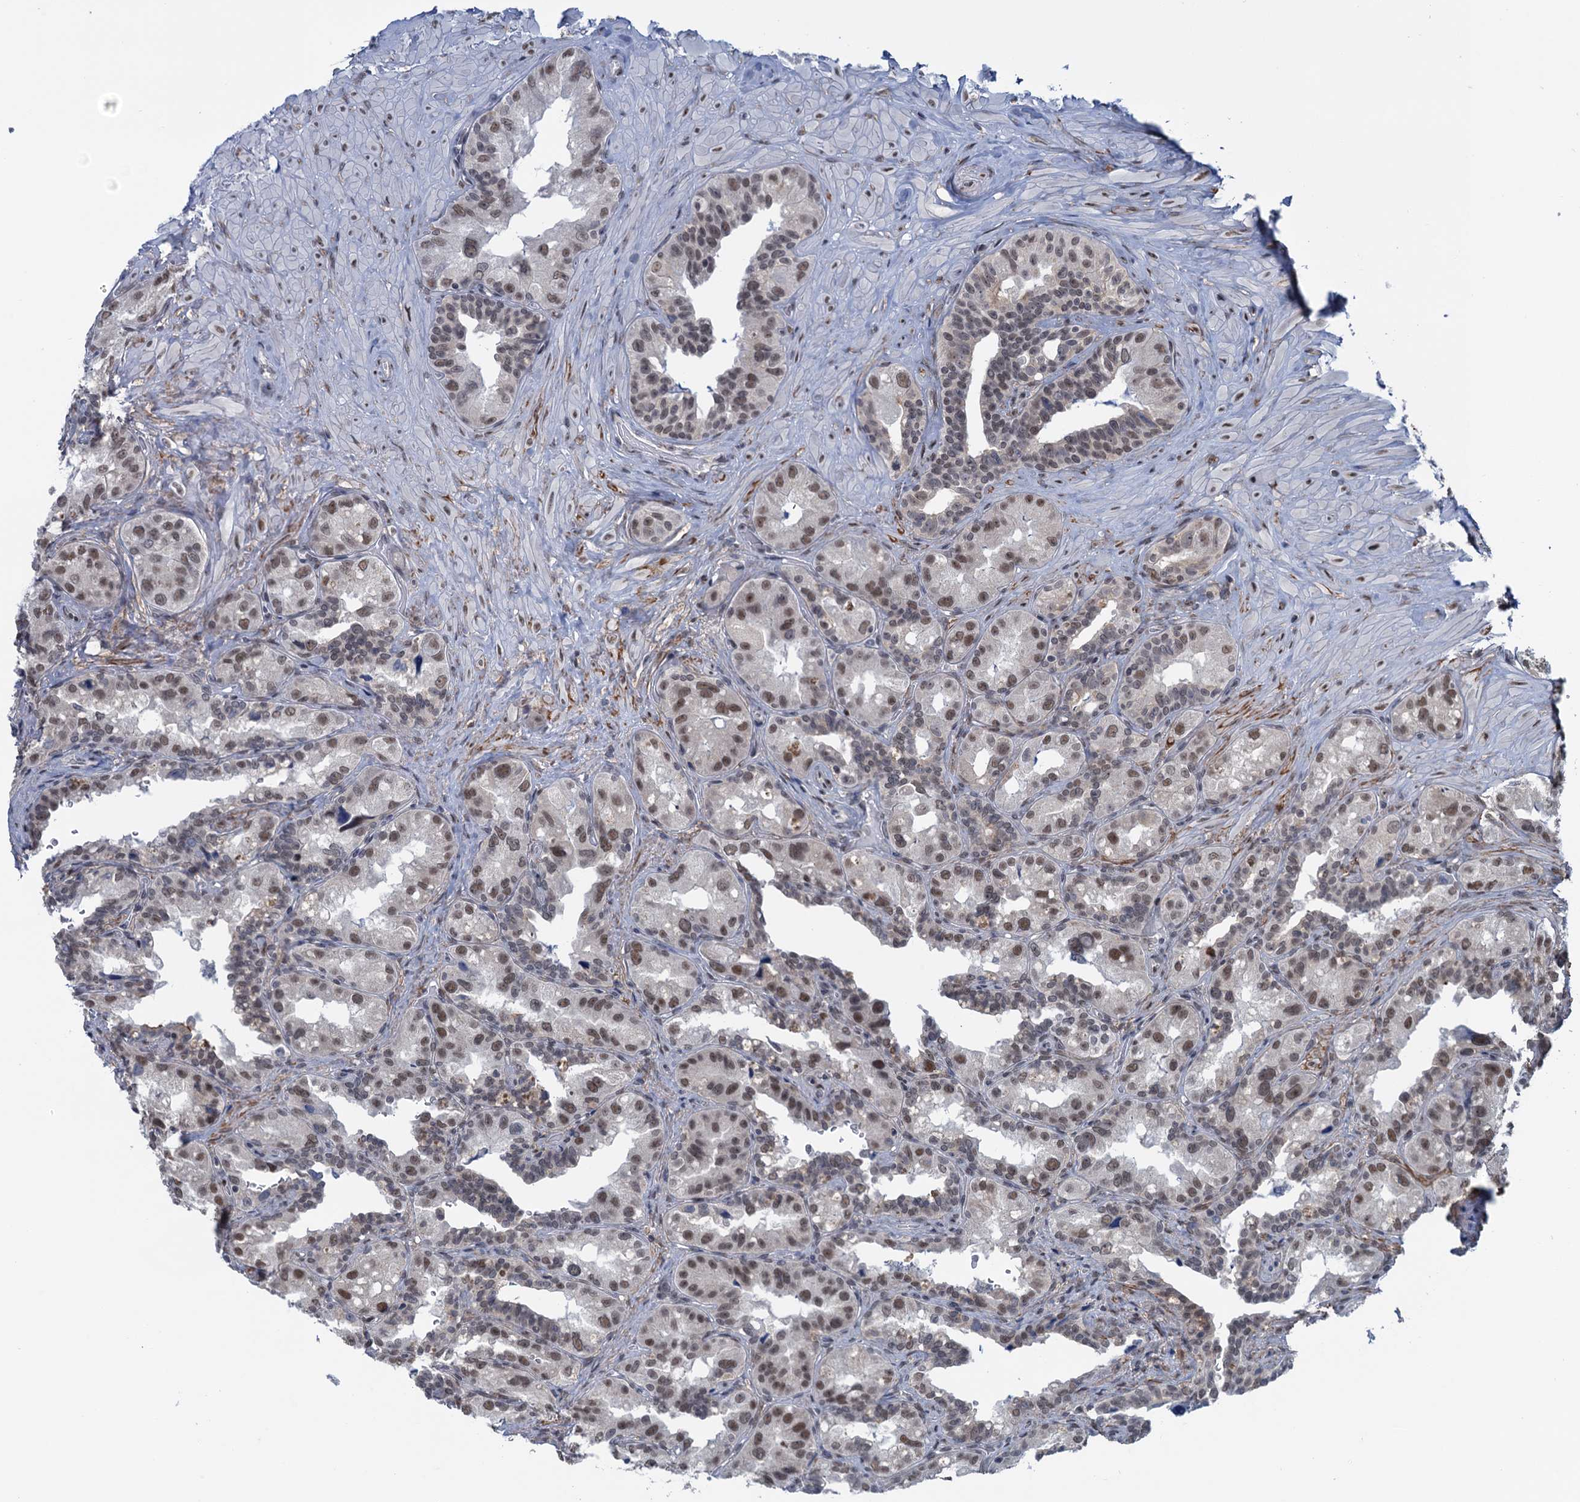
{"staining": {"intensity": "moderate", "quantity": ">75%", "location": "nuclear"}, "tissue": "seminal vesicle", "cell_type": "Glandular cells", "image_type": "normal", "snomed": [{"axis": "morphology", "description": "Normal tissue, NOS"}, {"axis": "topography", "description": "Seminal veicle"}, {"axis": "topography", "description": "Peripheral nerve tissue"}], "caption": "Protein expression analysis of unremarkable seminal vesicle demonstrates moderate nuclear expression in approximately >75% of glandular cells.", "gene": "SAE1", "patient": {"sex": "male", "age": 67}}